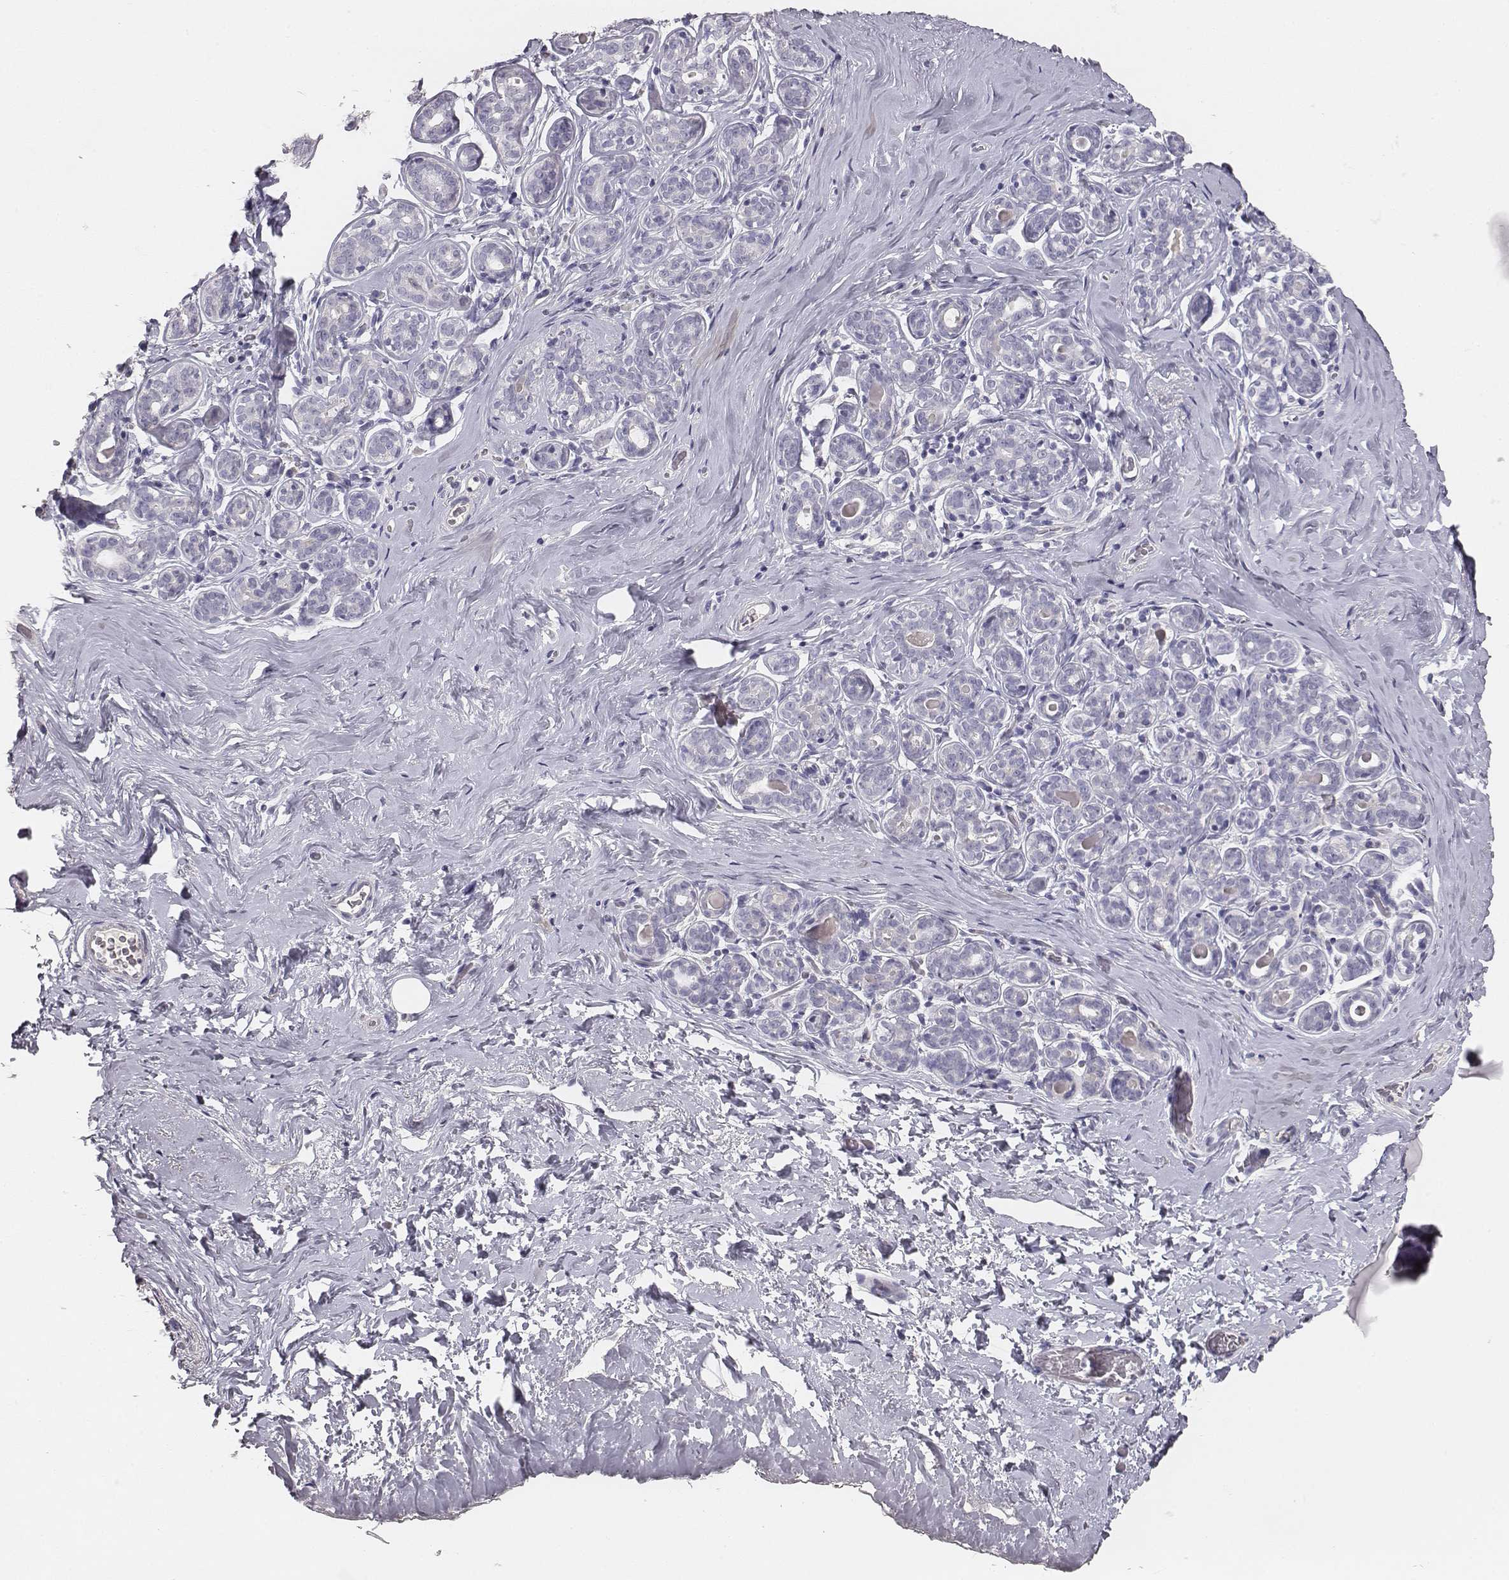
{"staining": {"intensity": "negative", "quantity": "none", "location": "none"}, "tissue": "breast", "cell_type": "Adipocytes", "image_type": "normal", "snomed": [{"axis": "morphology", "description": "Normal tissue, NOS"}, {"axis": "topography", "description": "Skin"}, {"axis": "topography", "description": "Breast"}], "caption": "The histopathology image displays no staining of adipocytes in normal breast.", "gene": "MYH6", "patient": {"sex": "female", "age": 43}}